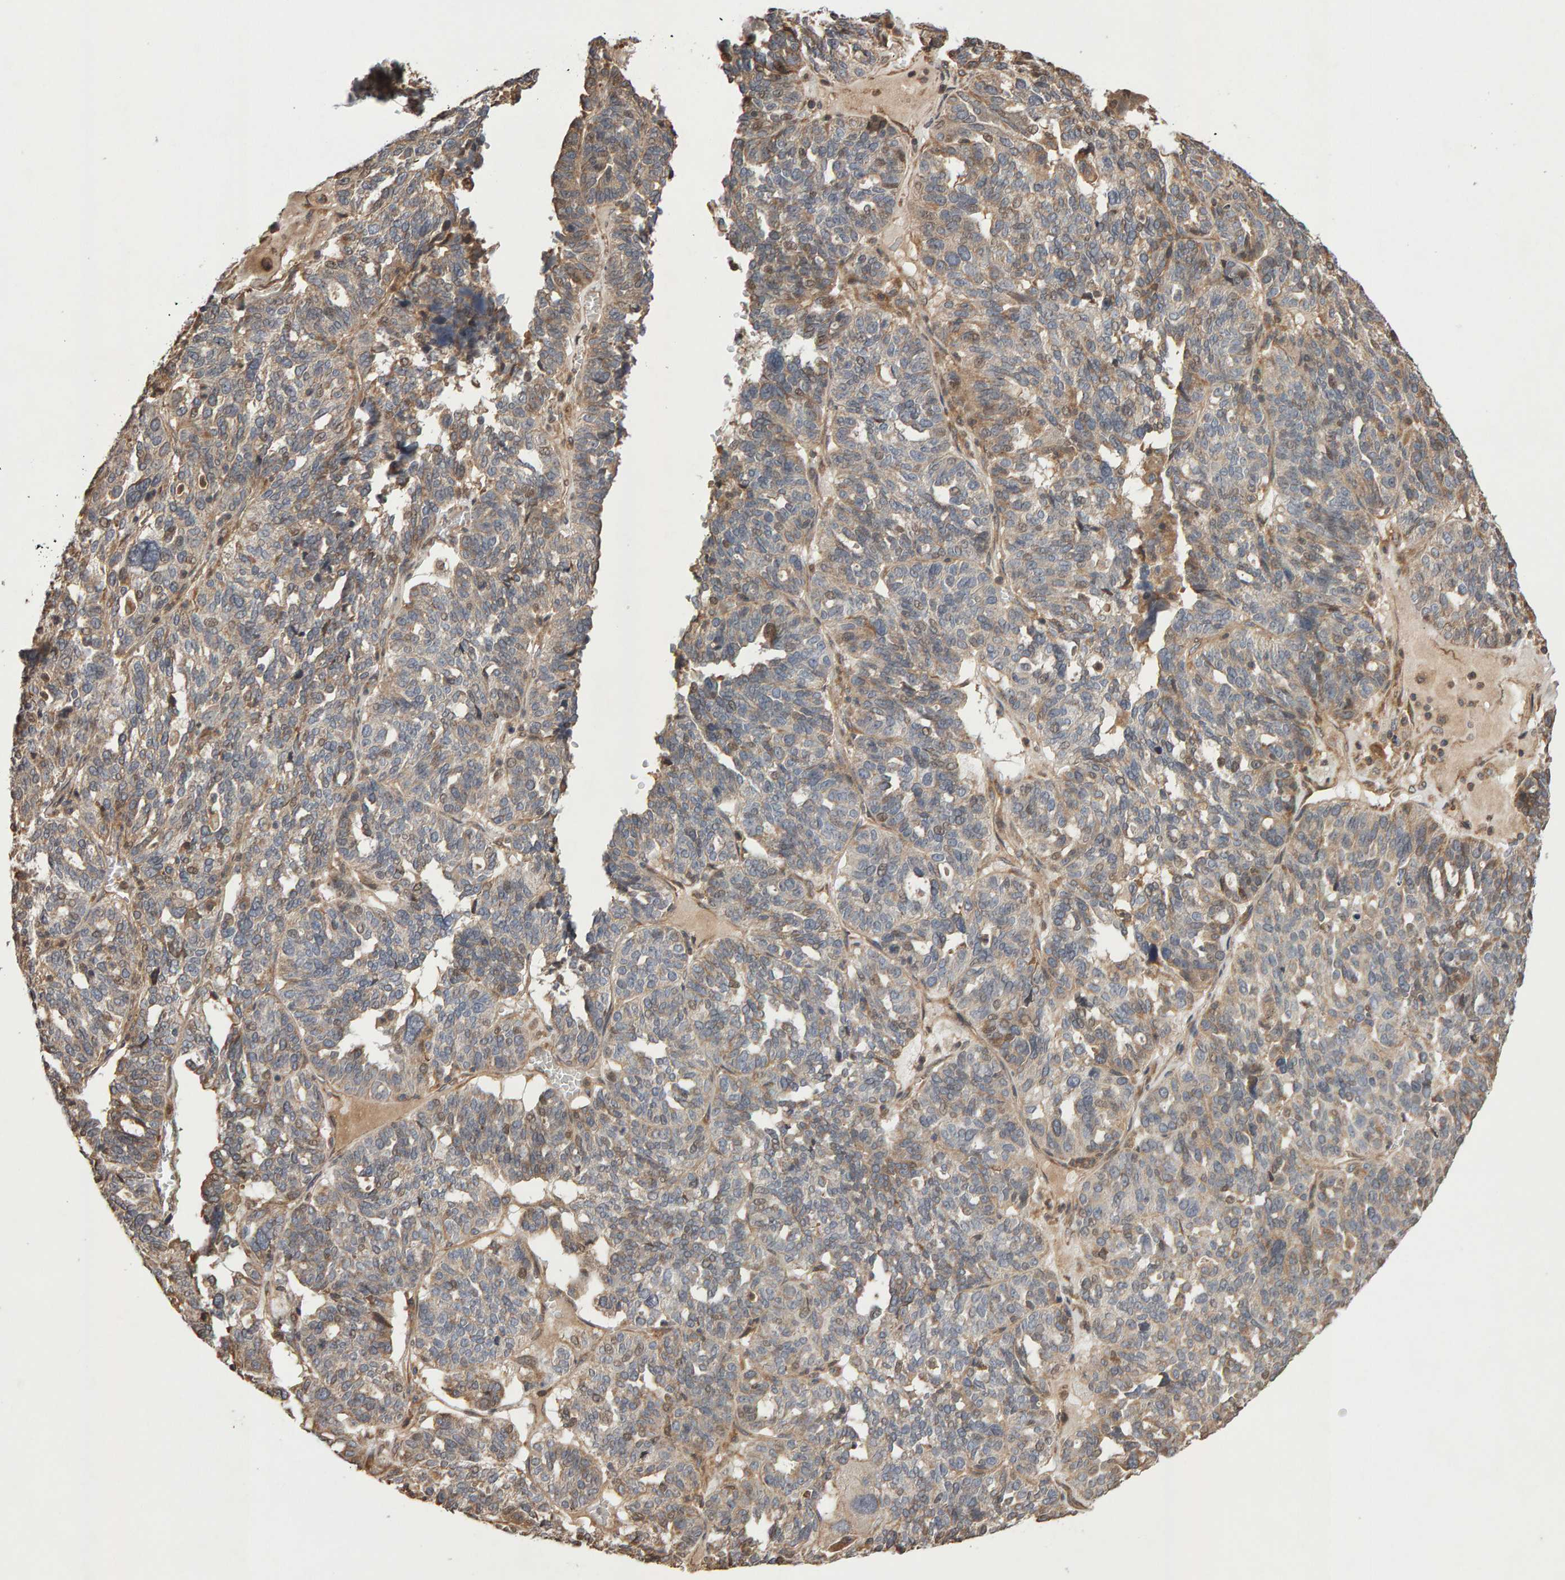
{"staining": {"intensity": "moderate", "quantity": "25%-75%", "location": "cytoplasmic/membranous"}, "tissue": "ovarian cancer", "cell_type": "Tumor cells", "image_type": "cancer", "snomed": [{"axis": "morphology", "description": "Cystadenocarcinoma, serous, NOS"}, {"axis": "topography", "description": "Ovary"}], "caption": "High-magnification brightfield microscopy of ovarian cancer stained with DAB (brown) and counterstained with hematoxylin (blue). tumor cells exhibit moderate cytoplasmic/membranous expression is seen in about25%-75% of cells.", "gene": "LZTS1", "patient": {"sex": "female", "age": 59}}